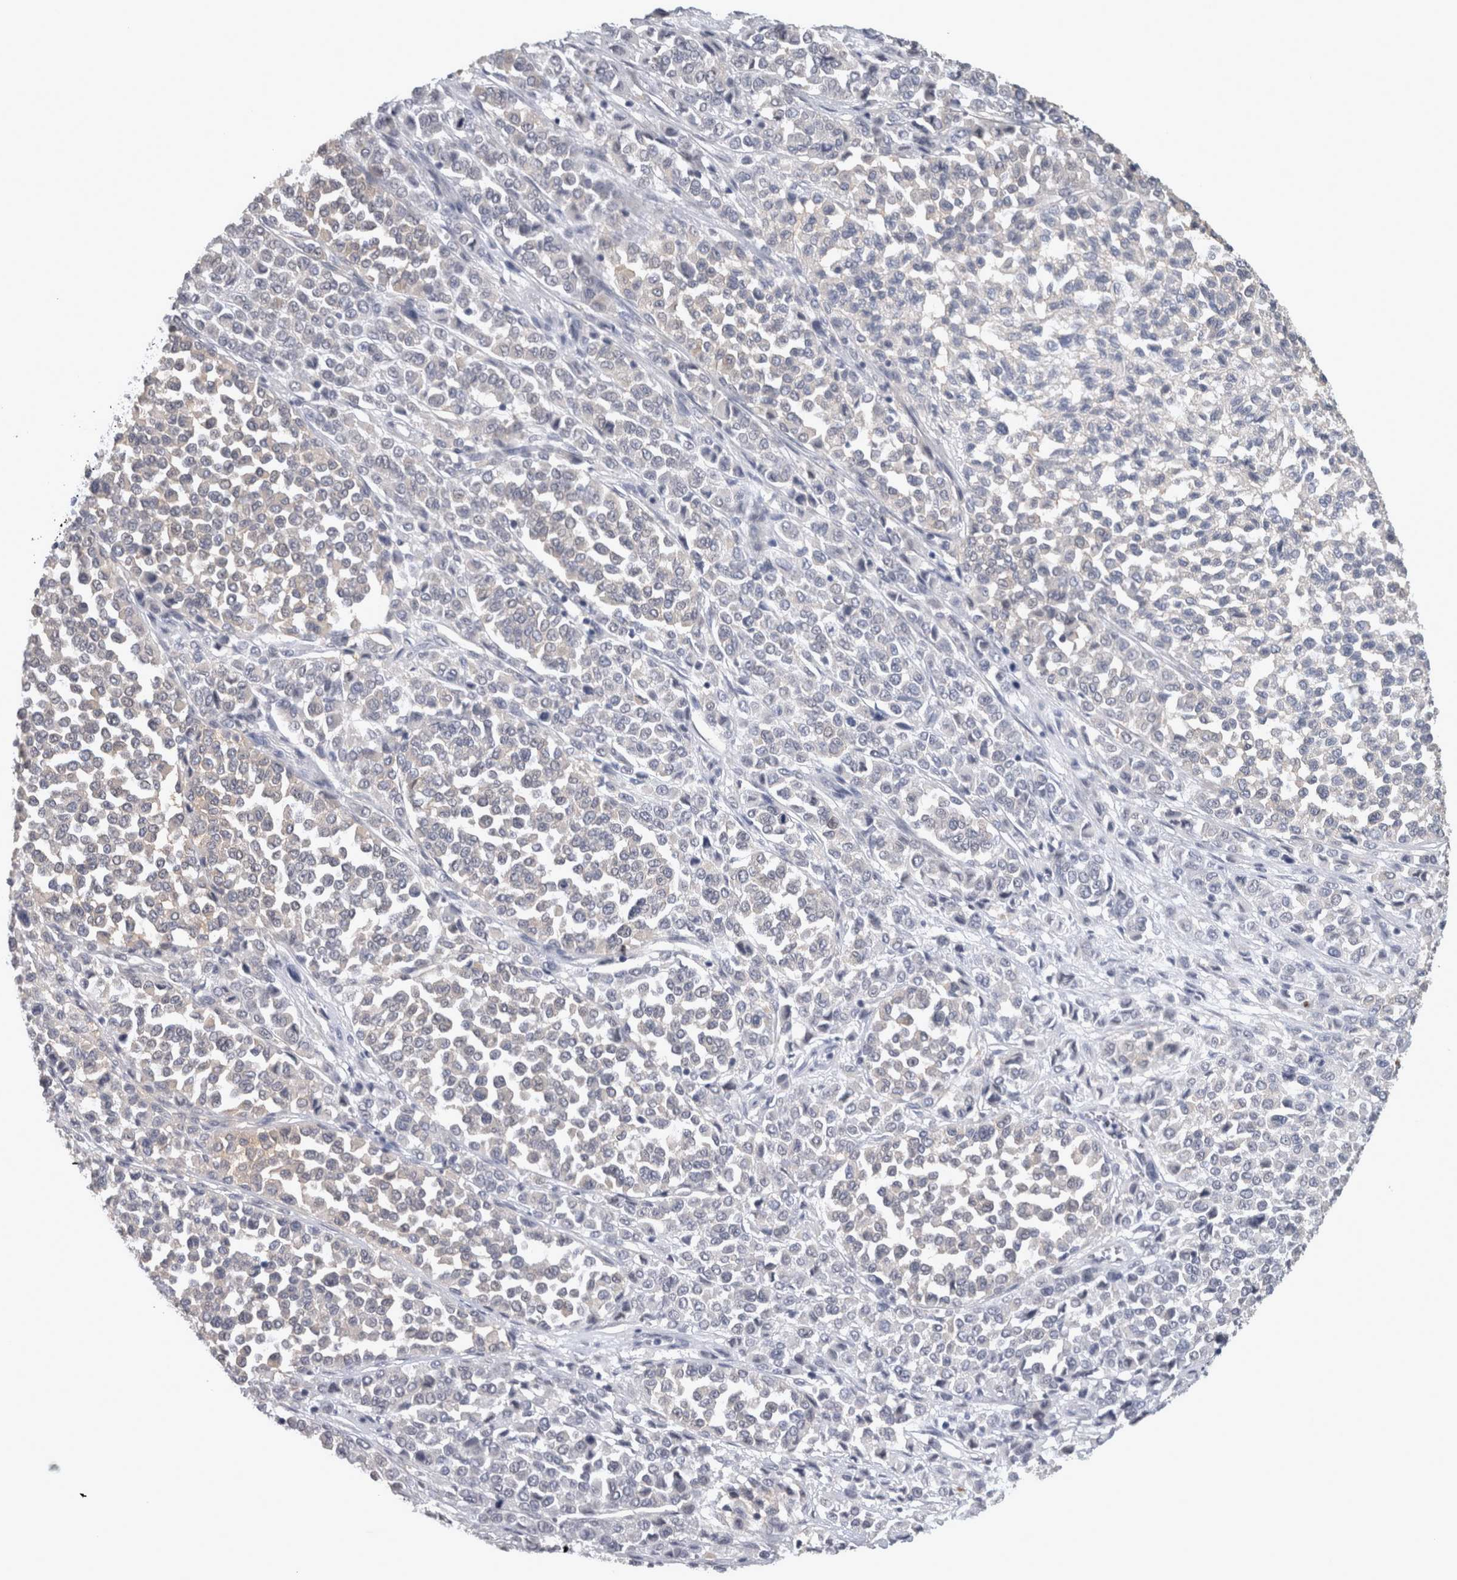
{"staining": {"intensity": "negative", "quantity": "none", "location": "none"}, "tissue": "melanoma", "cell_type": "Tumor cells", "image_type": "cancer", "snomed": [{"axis": "morphology", "description": "Malignant melanoma, Metastatic site"}, {"axis": "topography", "description": "Pancreas"}], "caption": "DAB (3,3'-diaminobenzidine) immunohistochemical staining of malignant melanoma (metastatic site) shows no significant positivity in tumor cells.", "gene": "TCAP", "patient": {"sex": "female", "age": 30}}